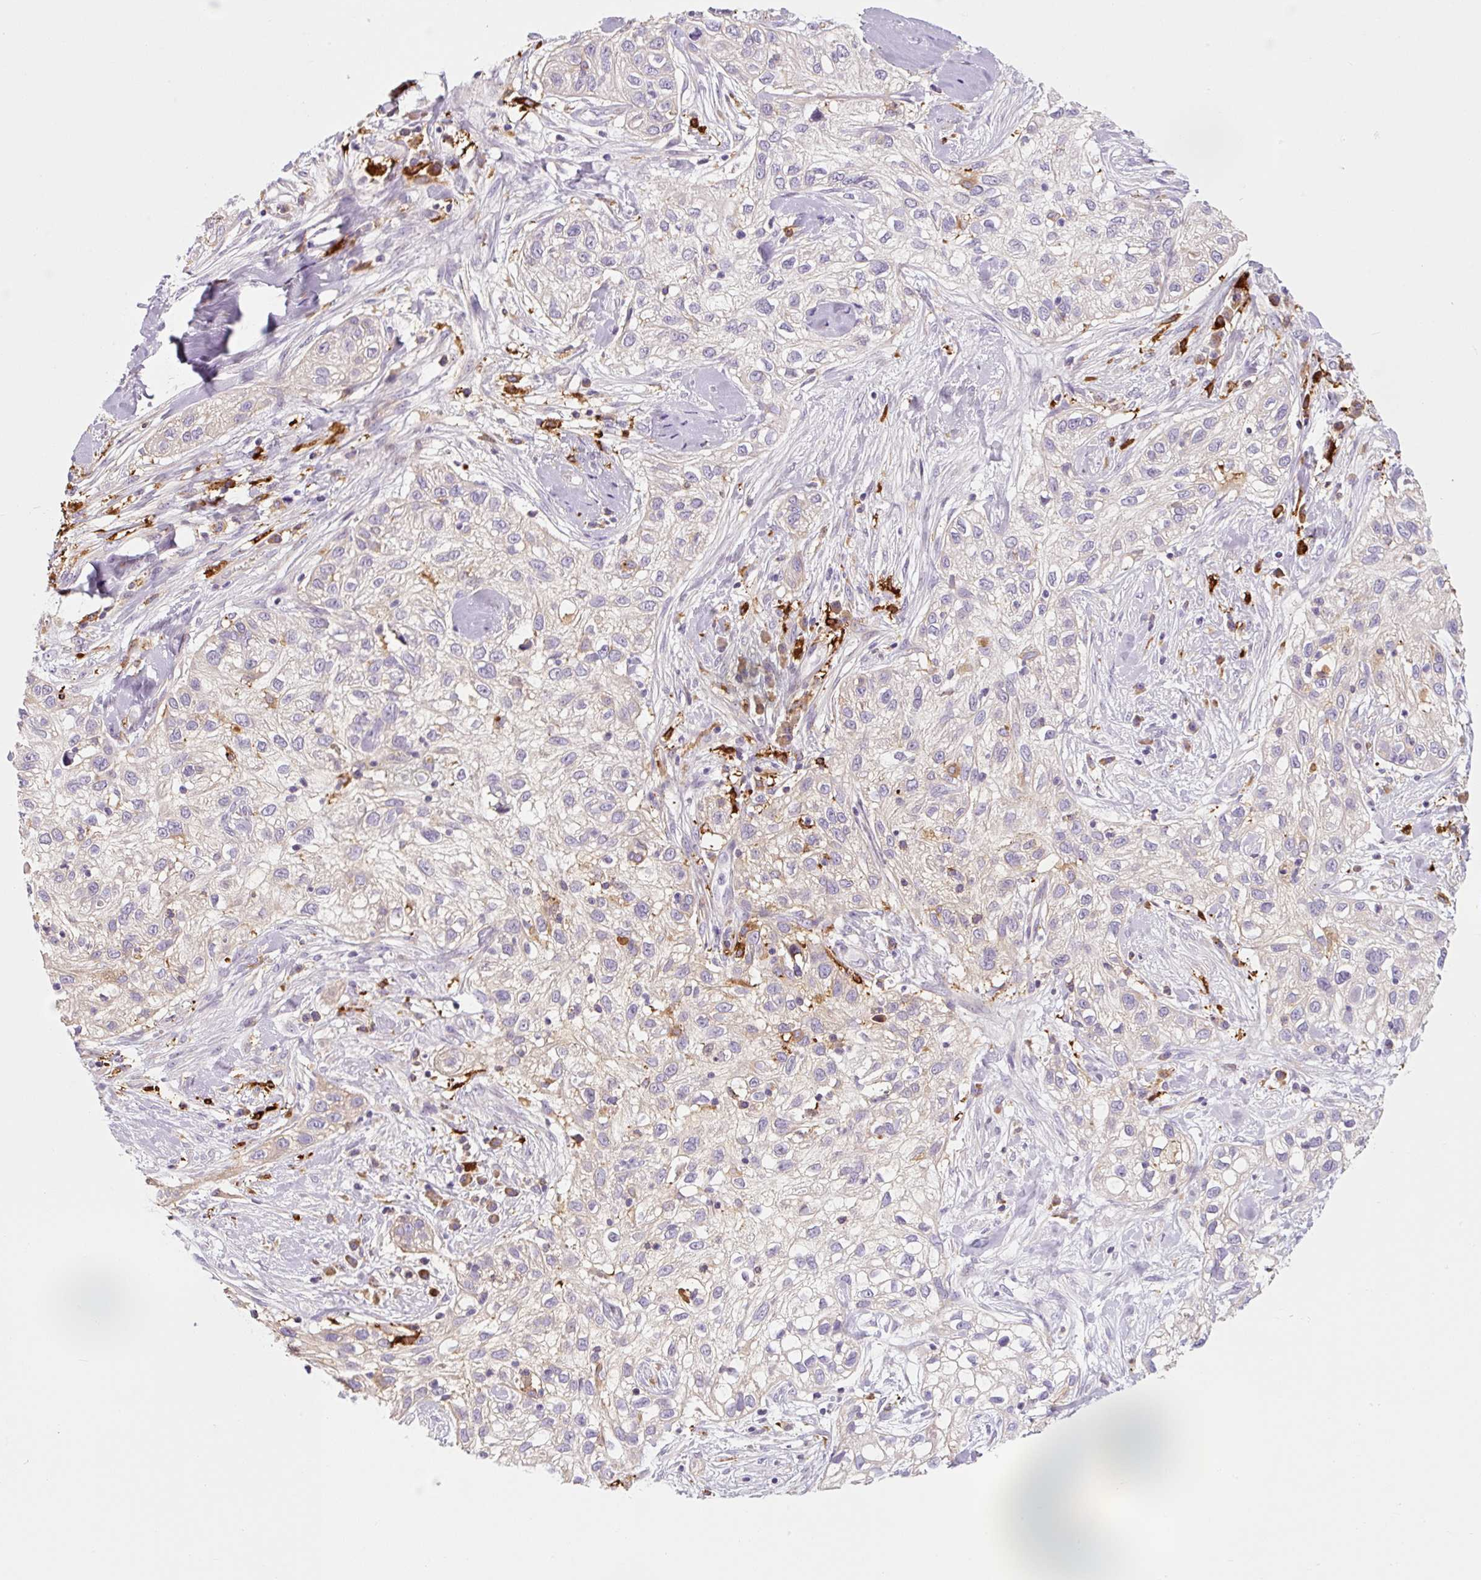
{"staining": {"intensity": "negative", "quantity": "none", "location": "none"}, "tissue": "skin cancer", "cell_type": "Tumor cells", "image_type": "cancer", "snomed": [{"axis": "morphology", "description": "Squamous cell carcinoma, NOS"}, {"axis": "topography", "description": "Skin"}], "caption": "This histopathology image is of skin cancer (squamous cell carcinoma) stained with immunohistochemistry to label a protein in brown with the nuclei are counter-stained blue. There is no staining in tumor cells.", "gene": "FUT10", "patient": {"sex": "male", "age": 82}}